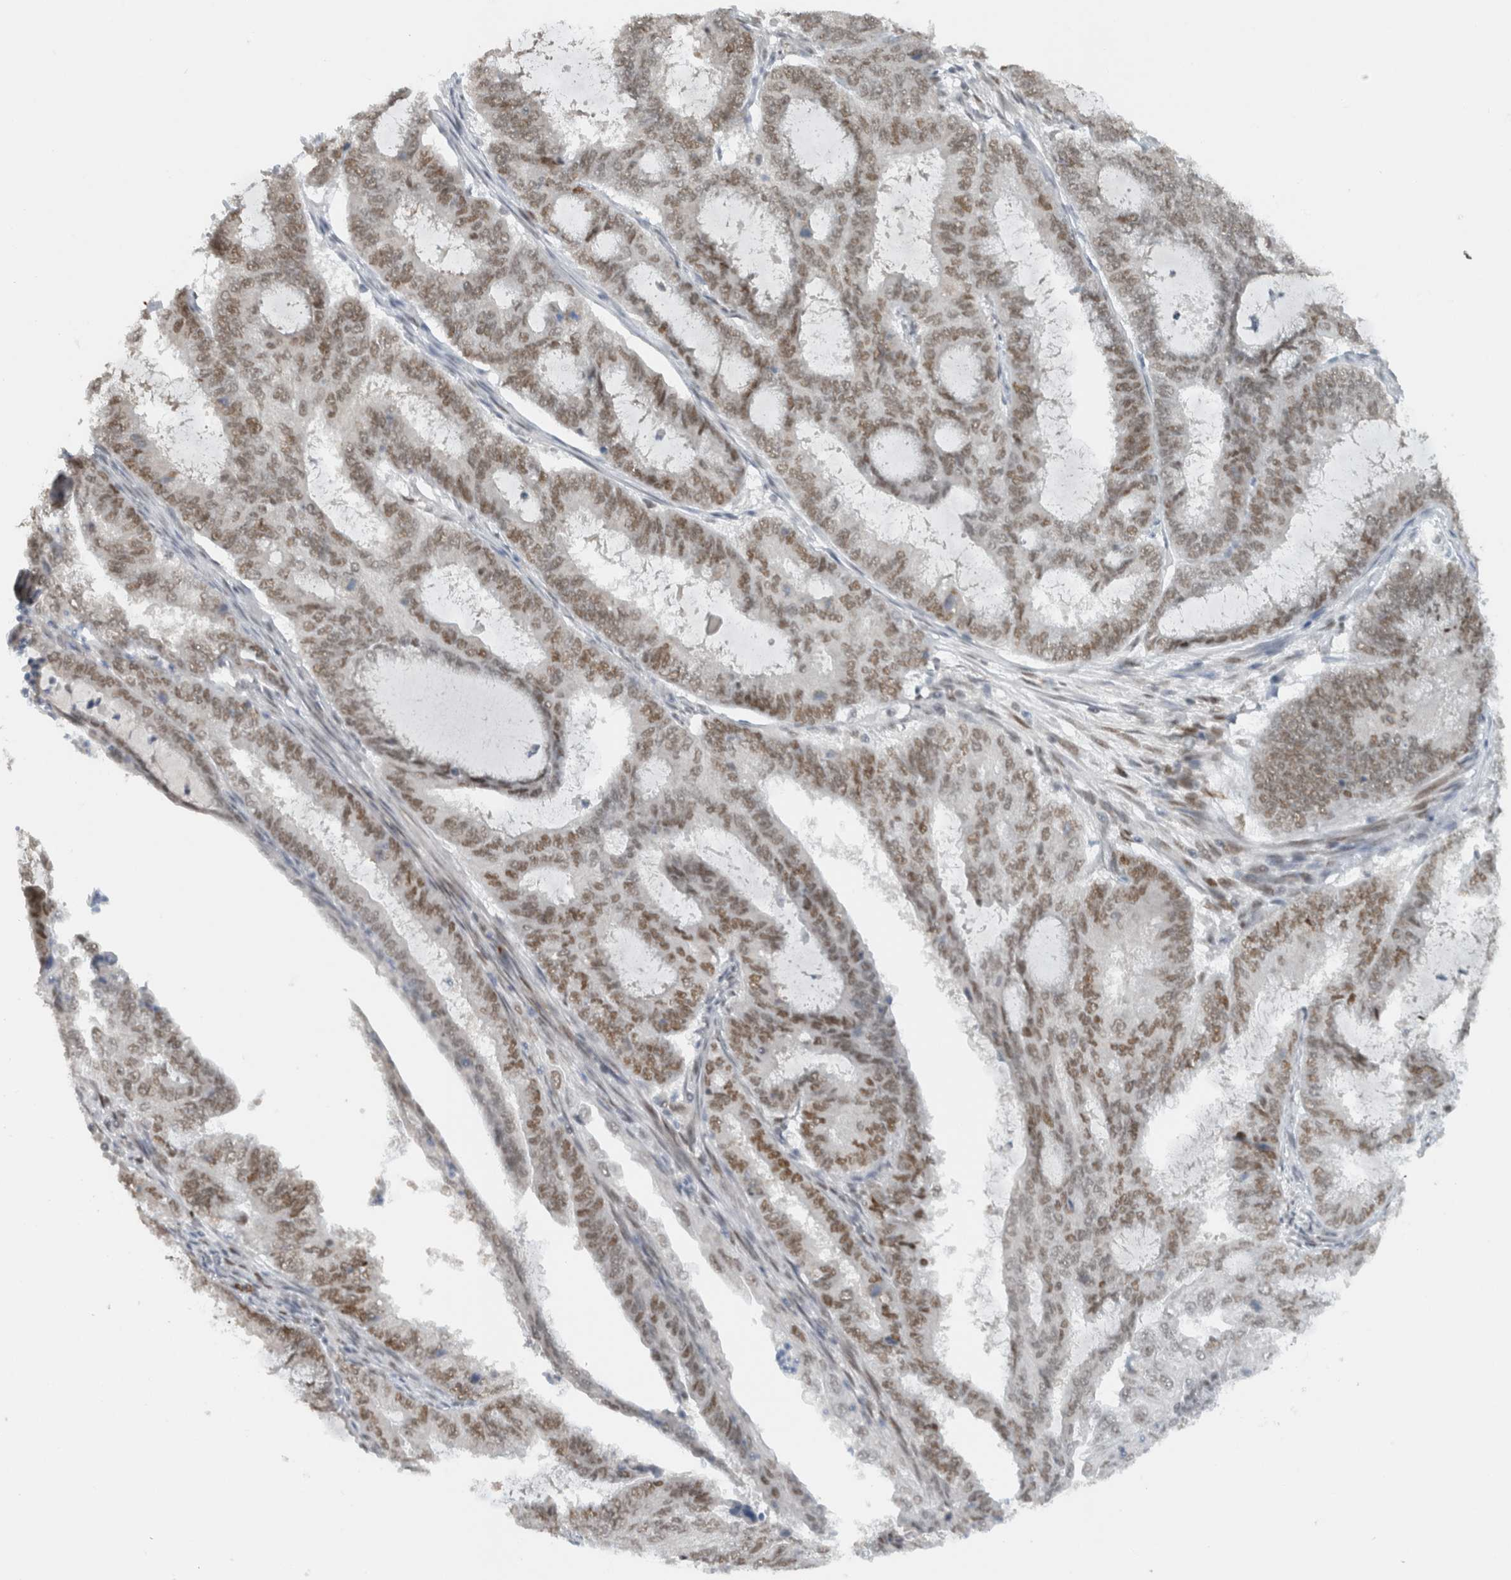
{"staining": {"intensity": "moderate", "quantity": ">75%", "location": "nuclear"}, "tissue": "endometrial cancer", "cell_type": "Tumor cells", "image_type": "cancer", "snomed": [{"axis": "morphology", "description": "Adenocarcinoma, NOS"}, {"axis": "topography", "description": "Endometrium"}], "caption": "Brown immunohistochemical staining in endometrial adenocarcinoma demonstrates moderate nuclear positivity in approximately >75% of tumor cells. Ihc stains the protein of interest in brown and the nuclei are stained blue.", "gene": "HNRNPR", "patient": {"sex": "female", "age": 51}}